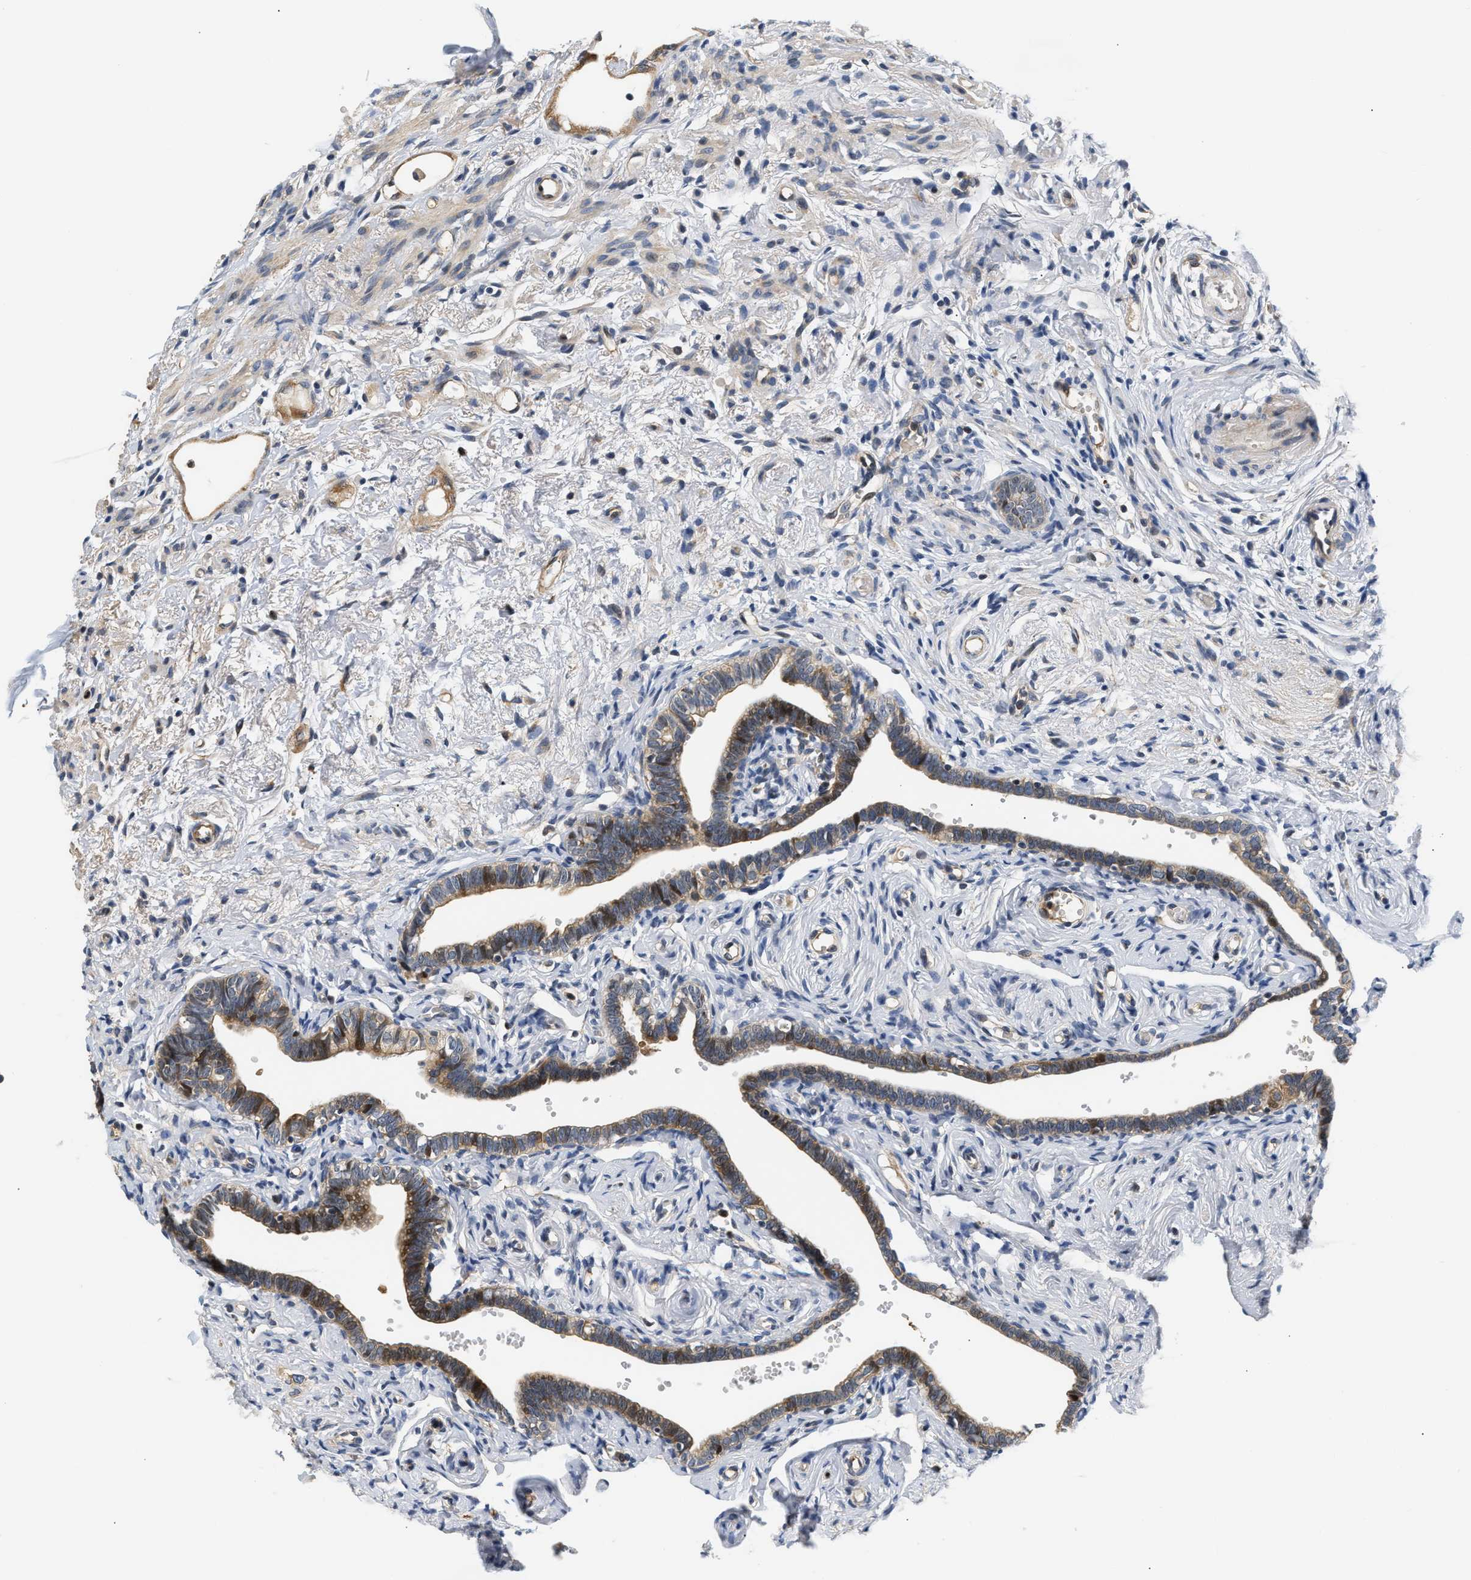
{"staining": {"intensity": "moderate", "quantity": "25%-75%", "location": "cytoplasmic/membranous"}, "tissue": "fallopian tube", "cell_type": "Glandular cells", "image_type": "normal", "snomed": [{"axis": "morphology", "description": "Normal tissue, NOS"}, {"axis": "topography", "description": "Fallopian tube"}], "caption": "Fallopian tube was stained to show a protein in brown. There is medium levels of moderate cytoplasmic/membranous positivity in approximately 25%-75% of glandular cells. (Stains: DAB in brown, nuclei in blue, Microscopy: brightfield microscopy at high magnification).", "gene": "TNIP2", "patient": {"sex": "female", "age": 71}}